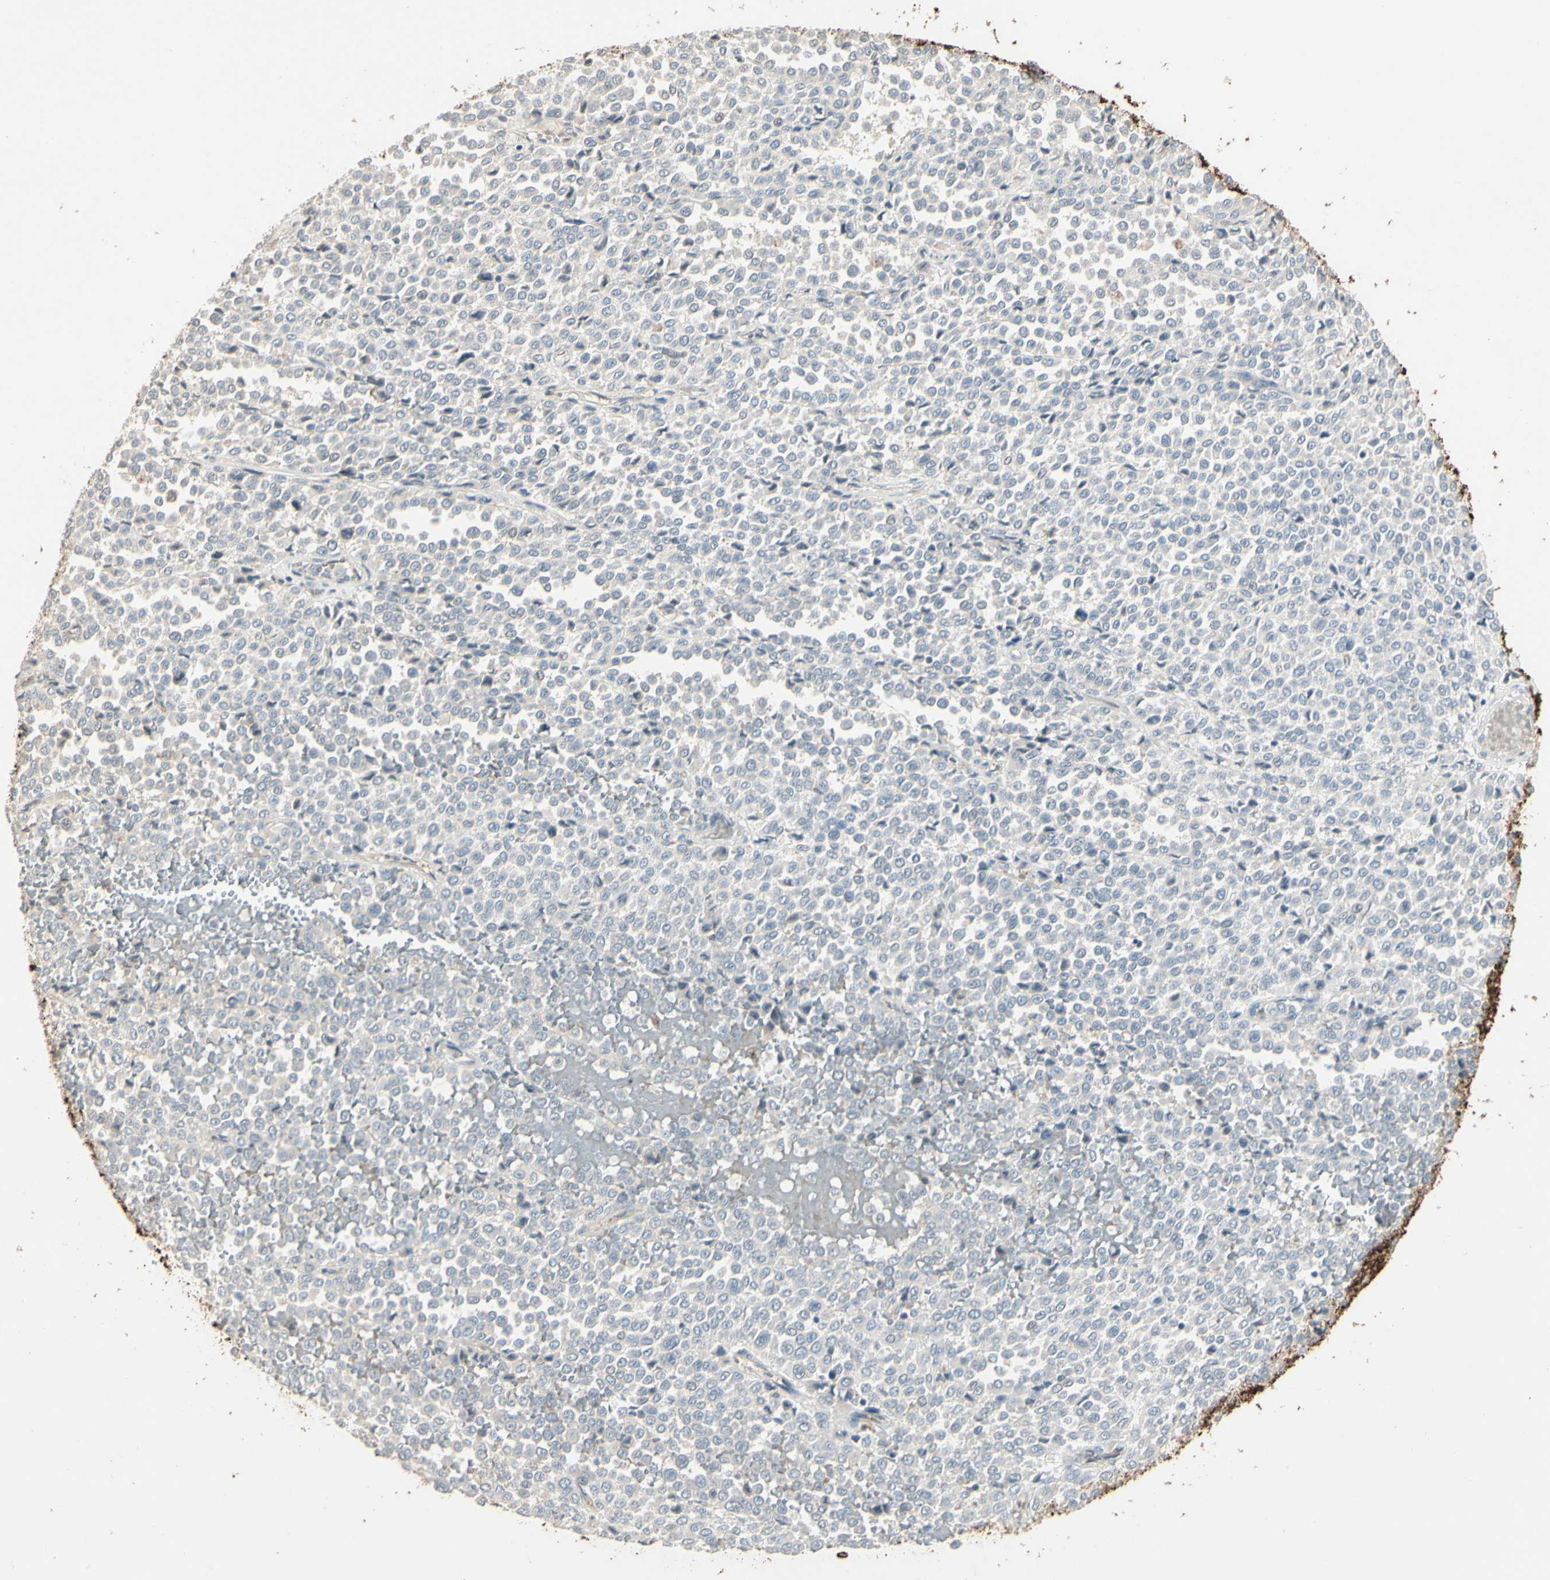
{"staining": {"intensity": "negative", "quantity": "none", "location": "none"}, "tissue": "melanoma", "cell_type": "Tumor cells", "image_type": "cancer", "snomed": [{"axis": "morphology", "description": "Malignant melanoma, Metastatic site"}, {"axis": "topography", "description": "Pancreas"}], "caption": "Immunohistochemistry (IHC) of malignant melanoma (metastatic site) demonstrates no staining in tumor cells.", "gene": "SKIL", "patient": {"sex": "female", "age": 30}}